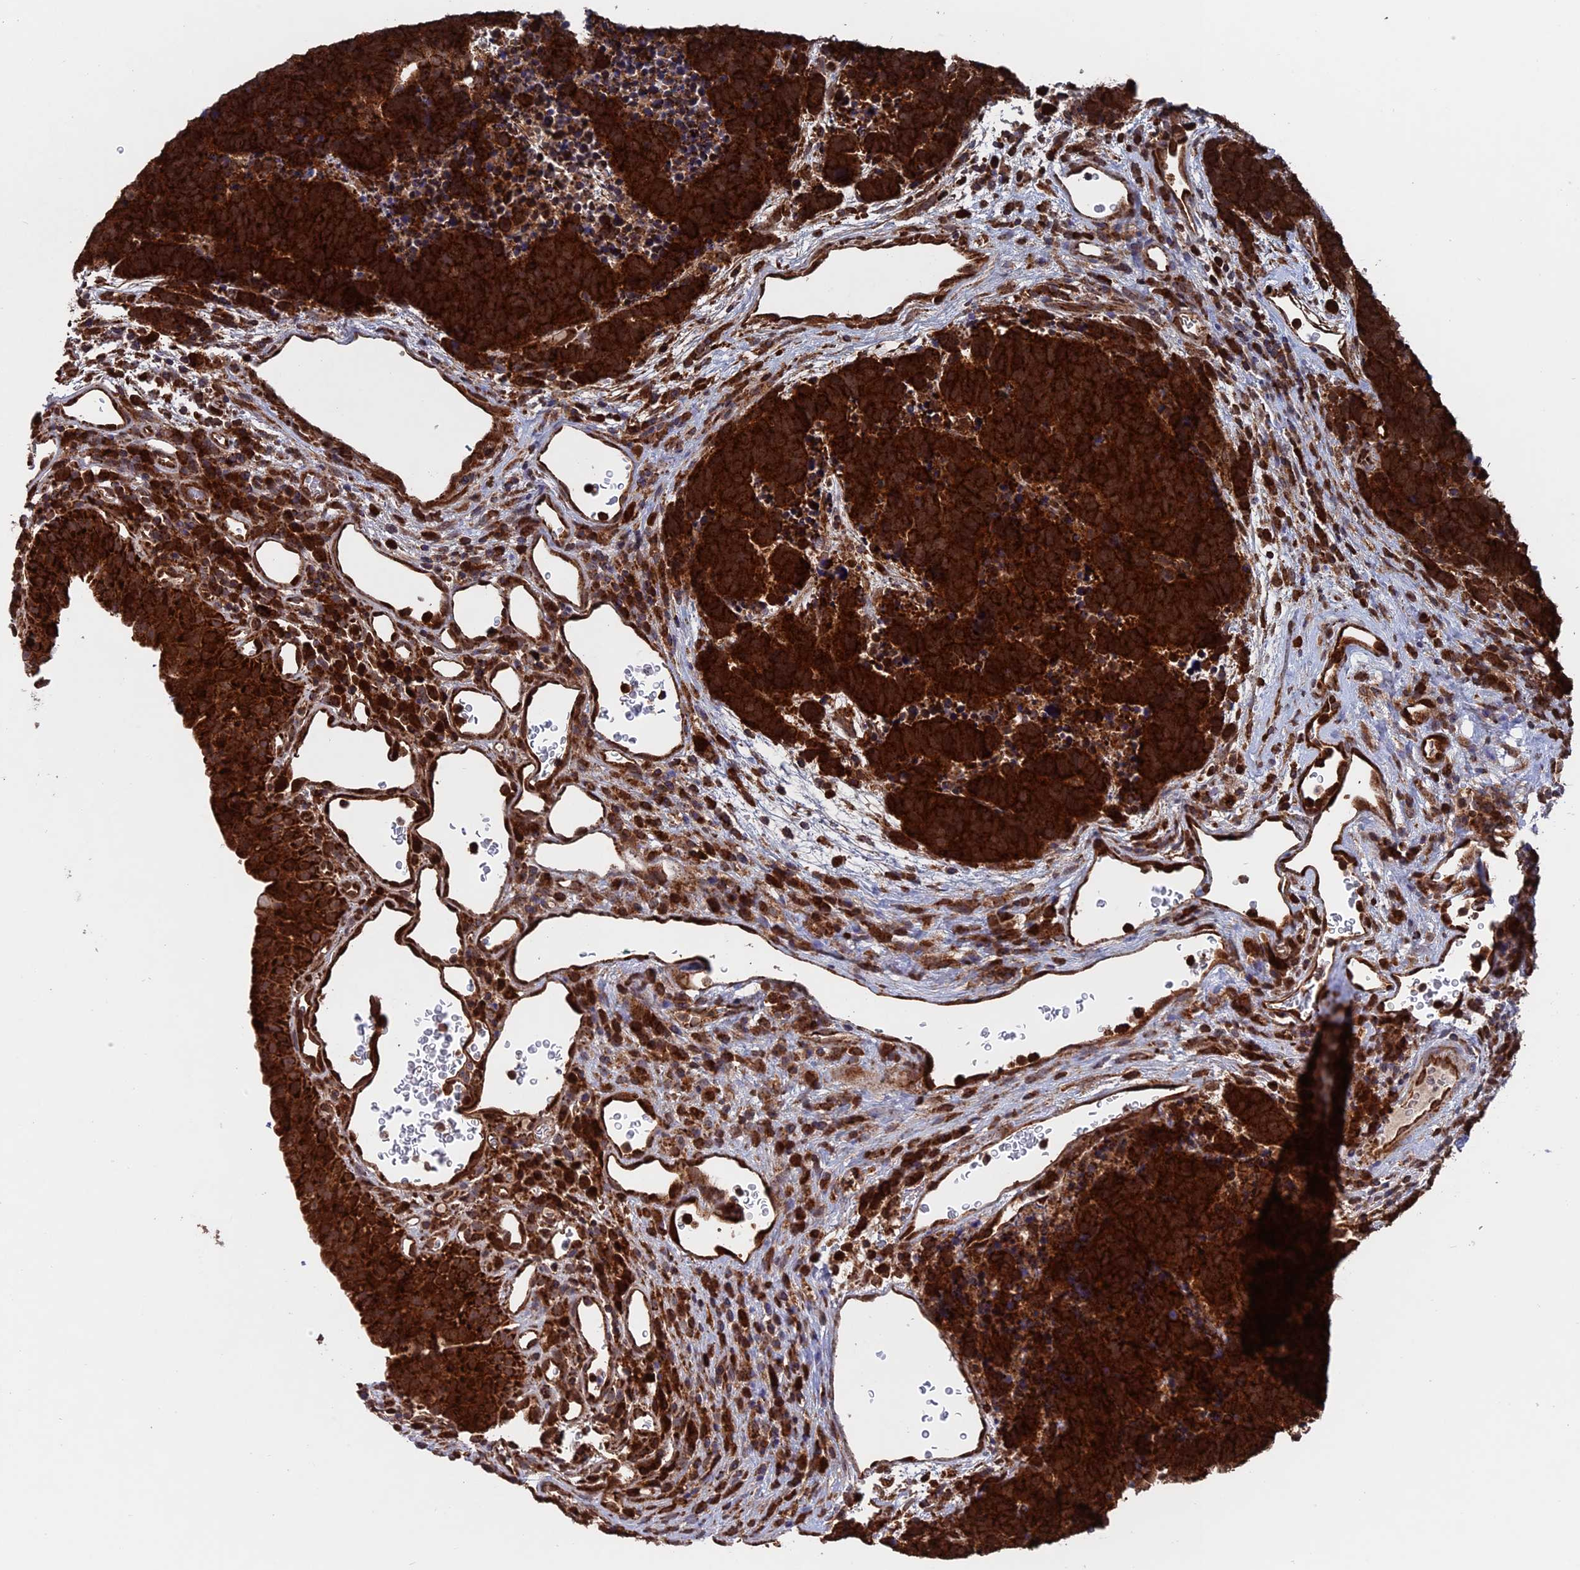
{"staining": {"intensity": "strong", "quantity": ">75%", "location": "cytoplasmic/membranous"}, "tissue": "carcinoid", "cell_type": "Tumor cells", "image_type": "cancer", "snomed": [{"axis": "morphology", "description": "Carcinoma, NOS"}, {"axis": "morphology", "description": "Carcinoid, malignant, NOS"}, {"axis": "topography", "description": "Urinary bladder"}], "caption": "Immunohistochemical staining of carcinoid reveals high levels of strong cytoplasmic/membranous expression in about >75% of tumor cells.", "gene": "DTYMK", "patient": {"sex": "male", "age": 57}}